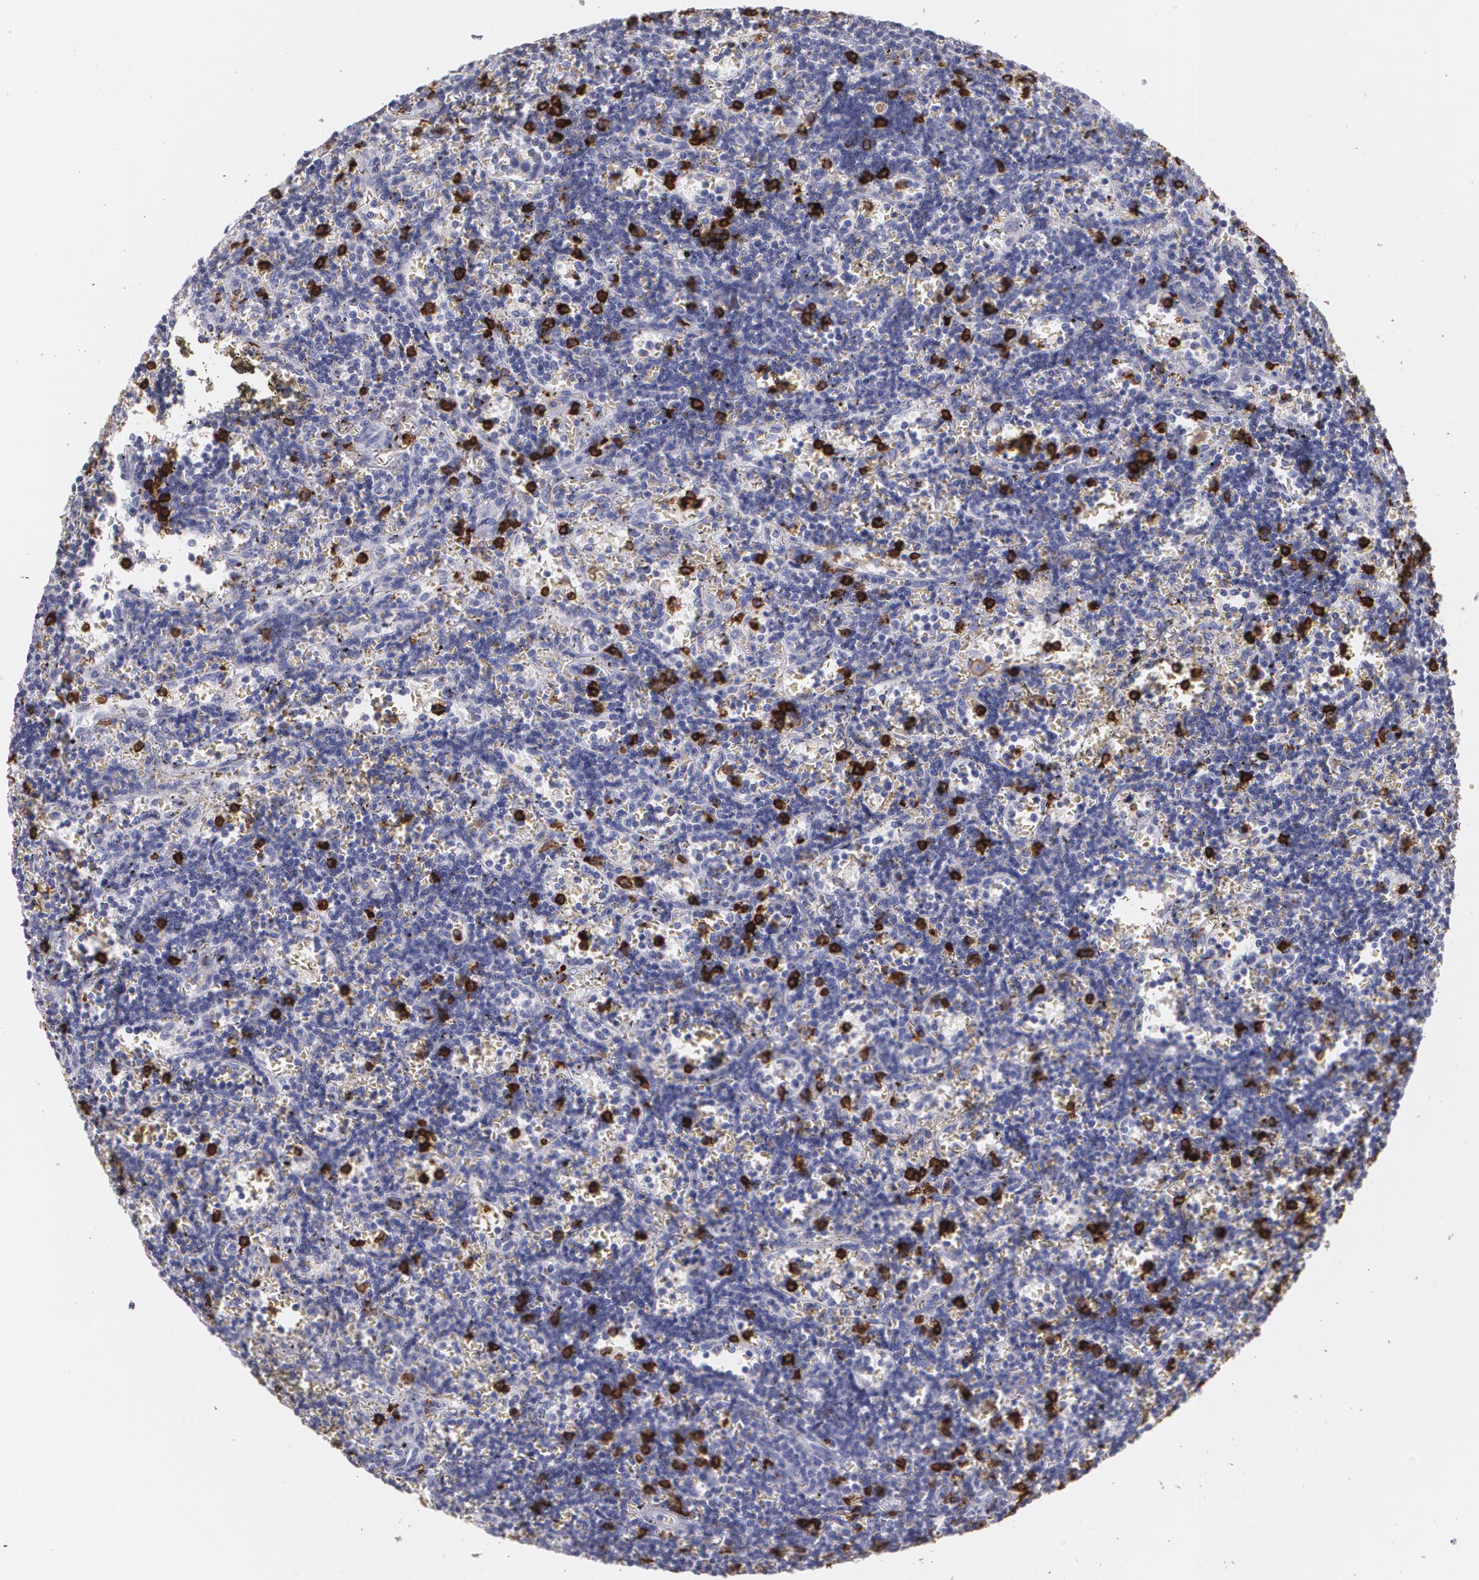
{"staining": {"intensity": "negative", "quantity": "none", "location": "none"}, "tissue": "lymphoma", "cell_type": "Tumor cells", "image_type": "cancer", "snomed": [{"axis": "morphology", "description": "Malignant lymphoma, non-Hodgkin's type, Low grade"}, {"axis": "topography", "description": "Spleen"}], "caption": "Immunohistochemistry micrograph of neoplastic tissue: lymphoma stained with DAB exhibits no significant protein expression in tumor cells.", "gene": "PTPRC", "patient": {"sex": "male", "age": 60}}